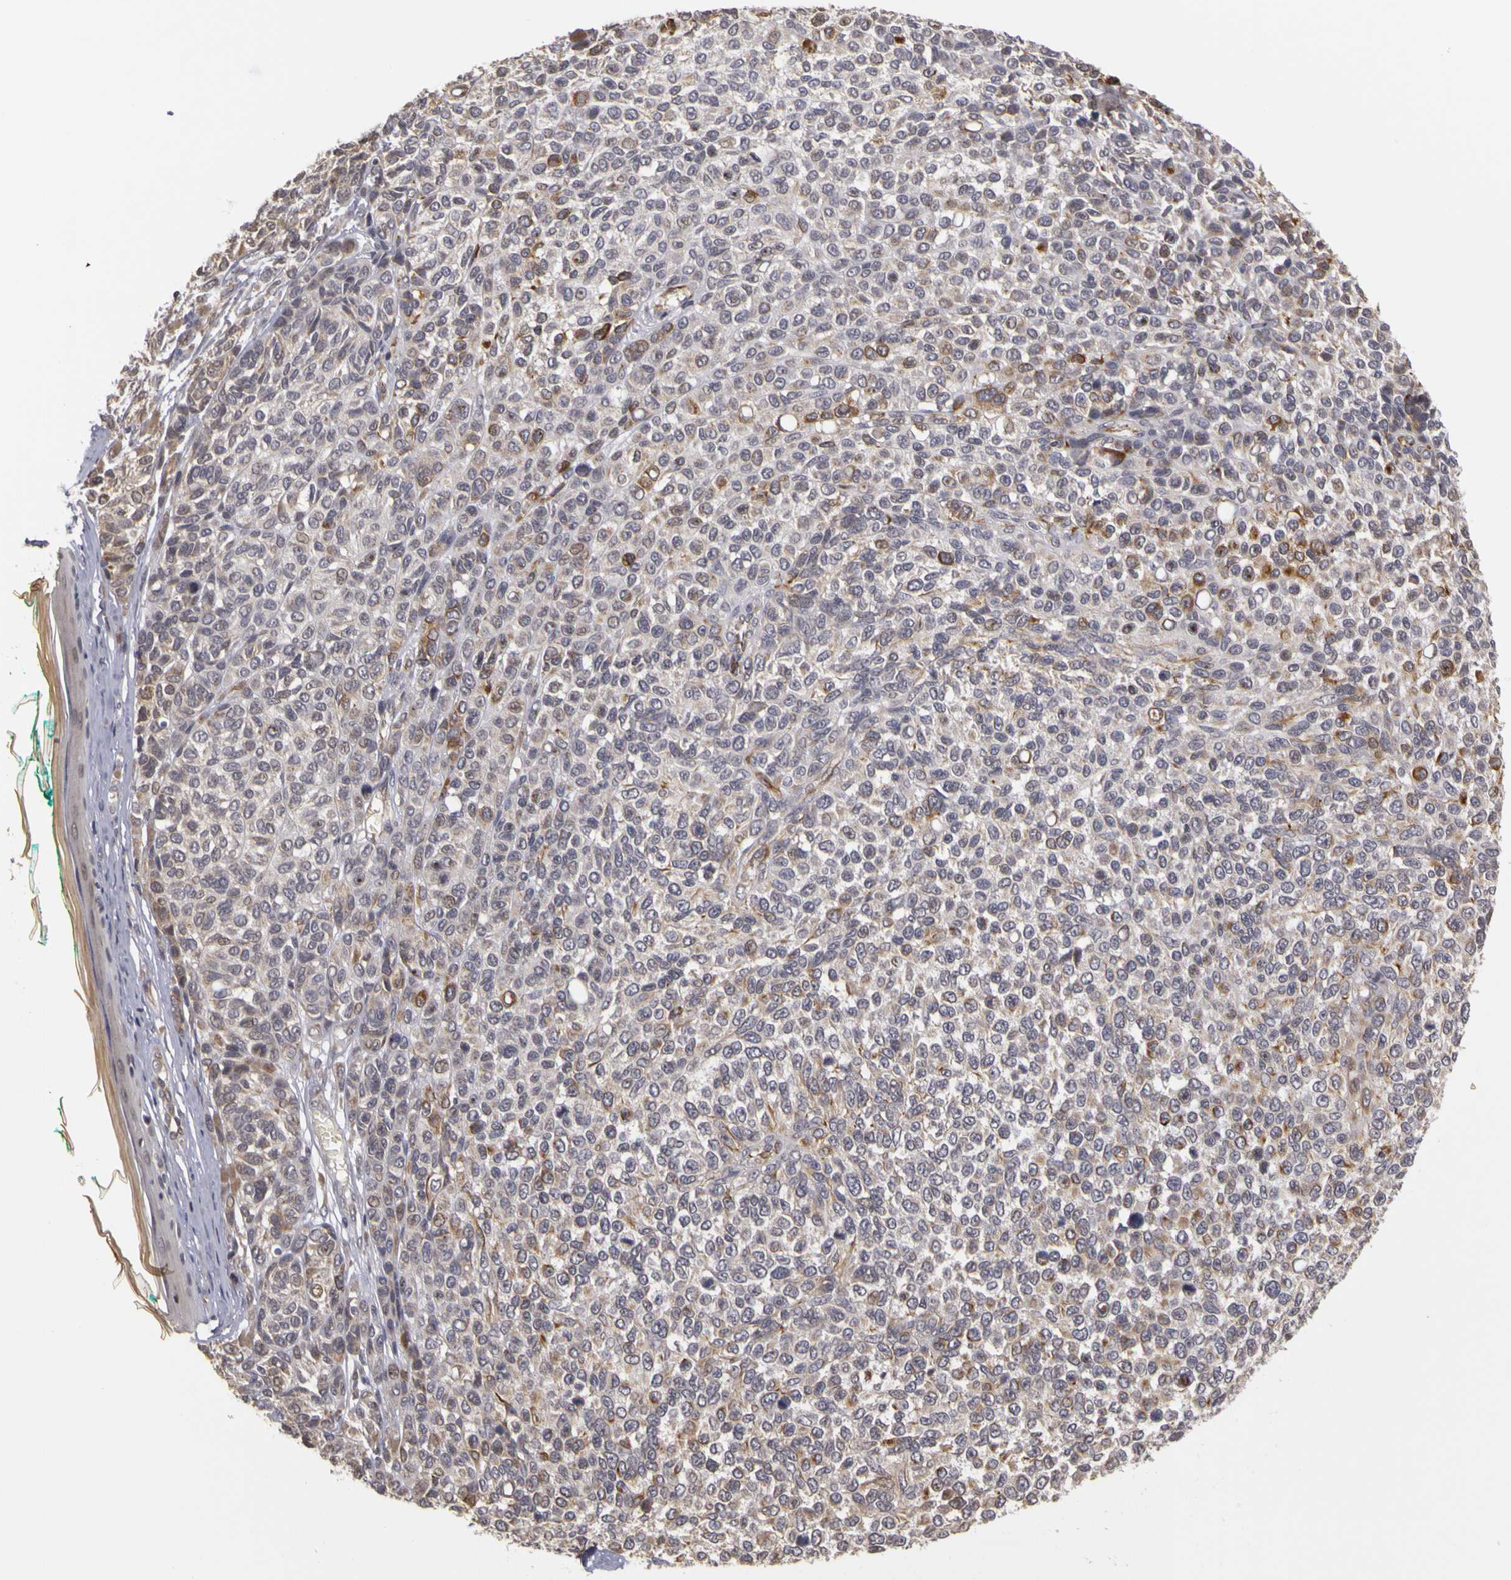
{"staining": {"intensity": "weak", "quantity": "<25%", "location": "cytoplasmic/membranous"}, "tissue": "melanoma", "cell_type": "Tumor cells", "image_type": "cancer", "snomed": [{"axis": "morphology", "description": "Malignant melanoma, NOS"}, {"axis": "topography", "description": "Skin"}], "caption": "Human melanoma stained for a protein using immunohistochemistry (IHC) exhibits no positivity in tumor cells.", "gene": "FRMD7", "patient": {"sex": "female", "age": 85}}